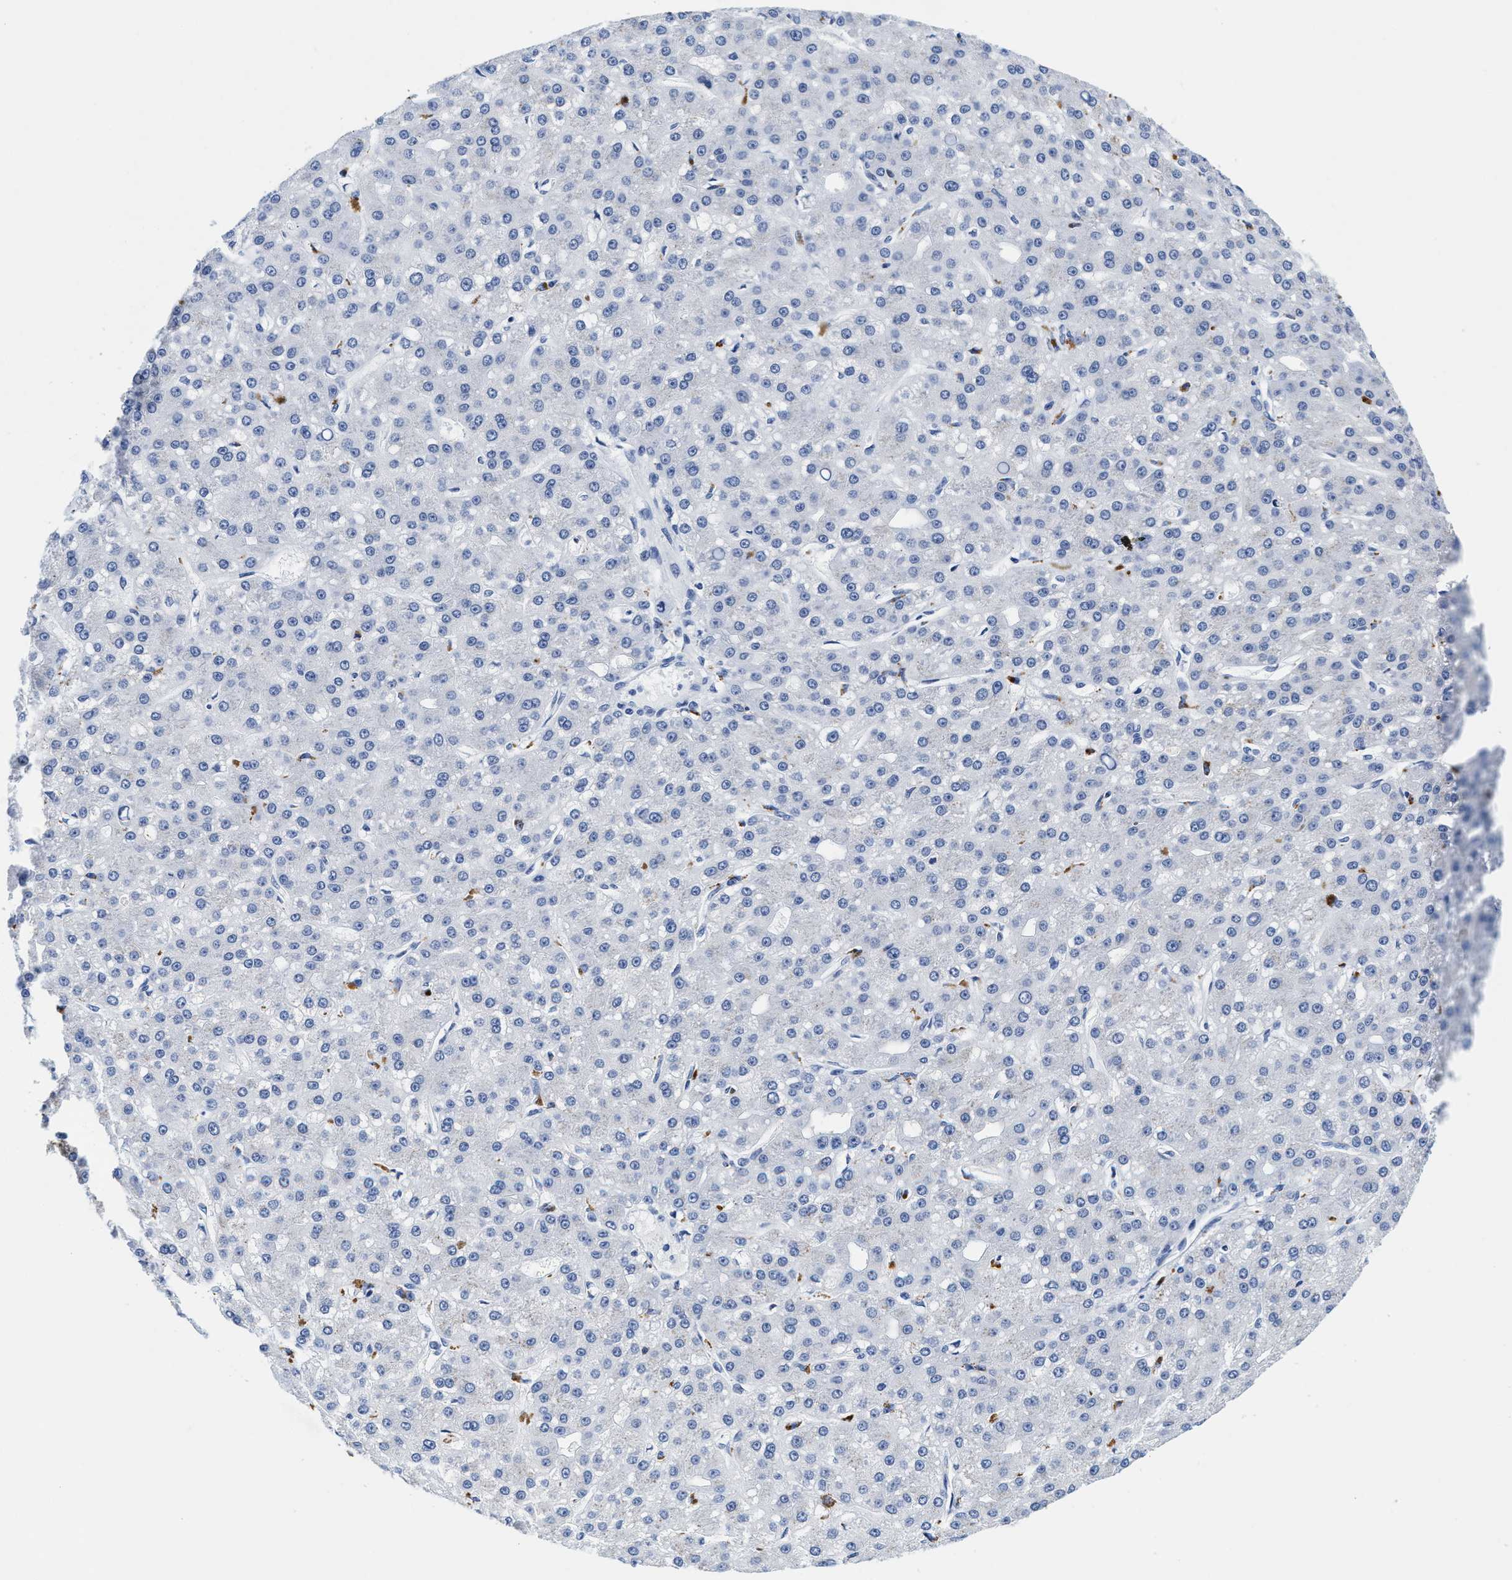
{"staining": {"intensity": "negative", "quantity": "none", "location": "none"}, "tissue": "liver cancer", "cell_type": "Tumor cells", "image_type": "cancer", "snomed": [{"axis": "morphology", "description": "Carcinoma, Hepatocellular, NOS"}, {"axis": "topography", "description": "Liver"}], "caption": "IHC of human liver hepatocellular carcinoma demonstrates no expression in tumor cells. (Brightfield microscopy of DAB (3,3'-diaminobenzidine) immunohistochemistry (IHC) at high magnification).", "gene": "TTC3", "patient": {"sex": "male", "age": 67}}